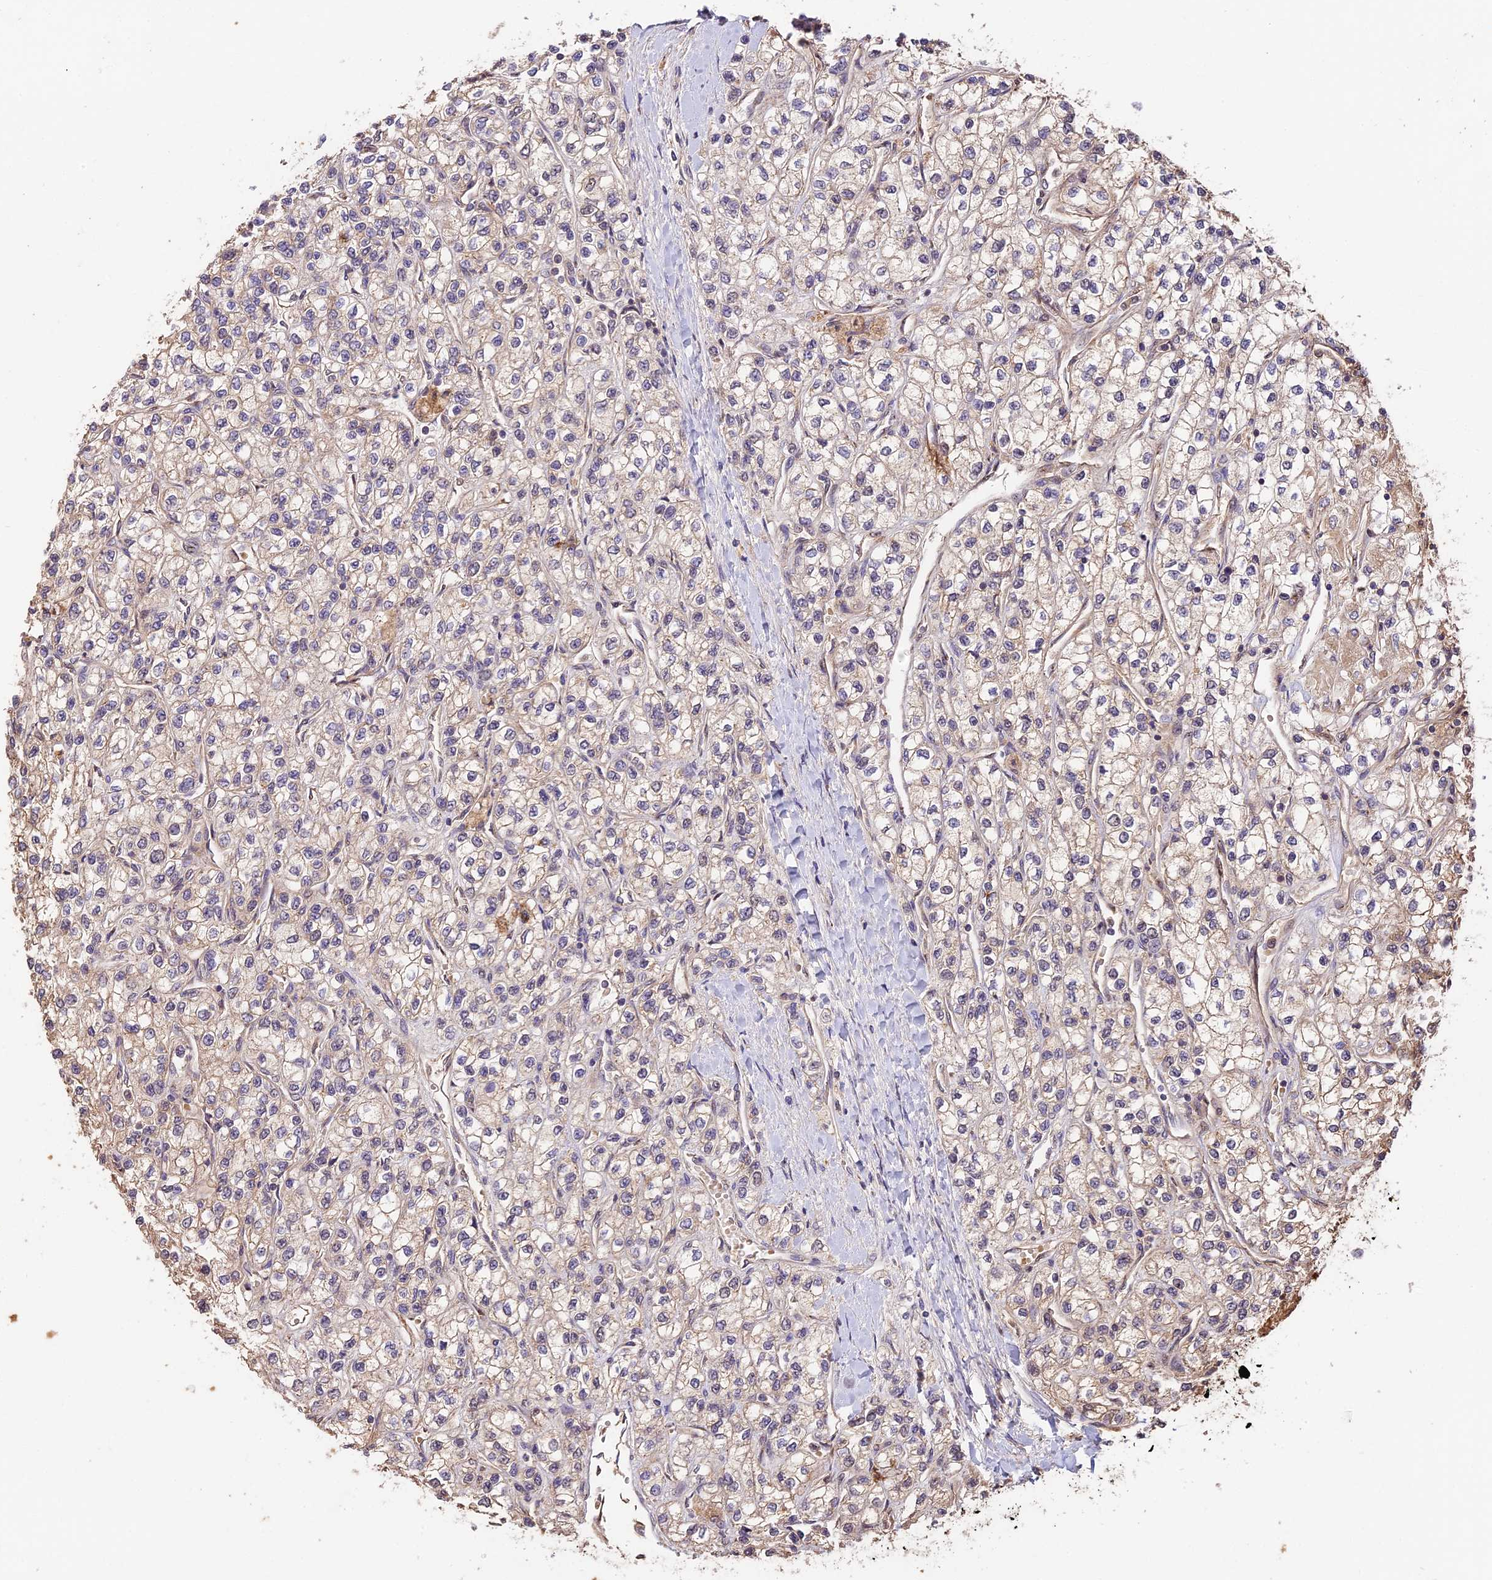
{"staining": {"intensity": "negative", "quantity": "none", "location": "none"}, "tissue": "renal cancer", "cell_type": "Tumor cells", "image_type": "cancer", "snomed": [{"axis": "morphology", "description": "Adenocarcinoma, NOS"}, {"axis": "topography", "description": "Kidney"}], "caption": "Tumor cells are negative for protein expression in human renal adenocarcinoma. (DAB immunohistochemistry (IHC) with hematoxylin counter stain).", "gene": "PPP1R37", "patient": {"sex": "male", "age": 80}}